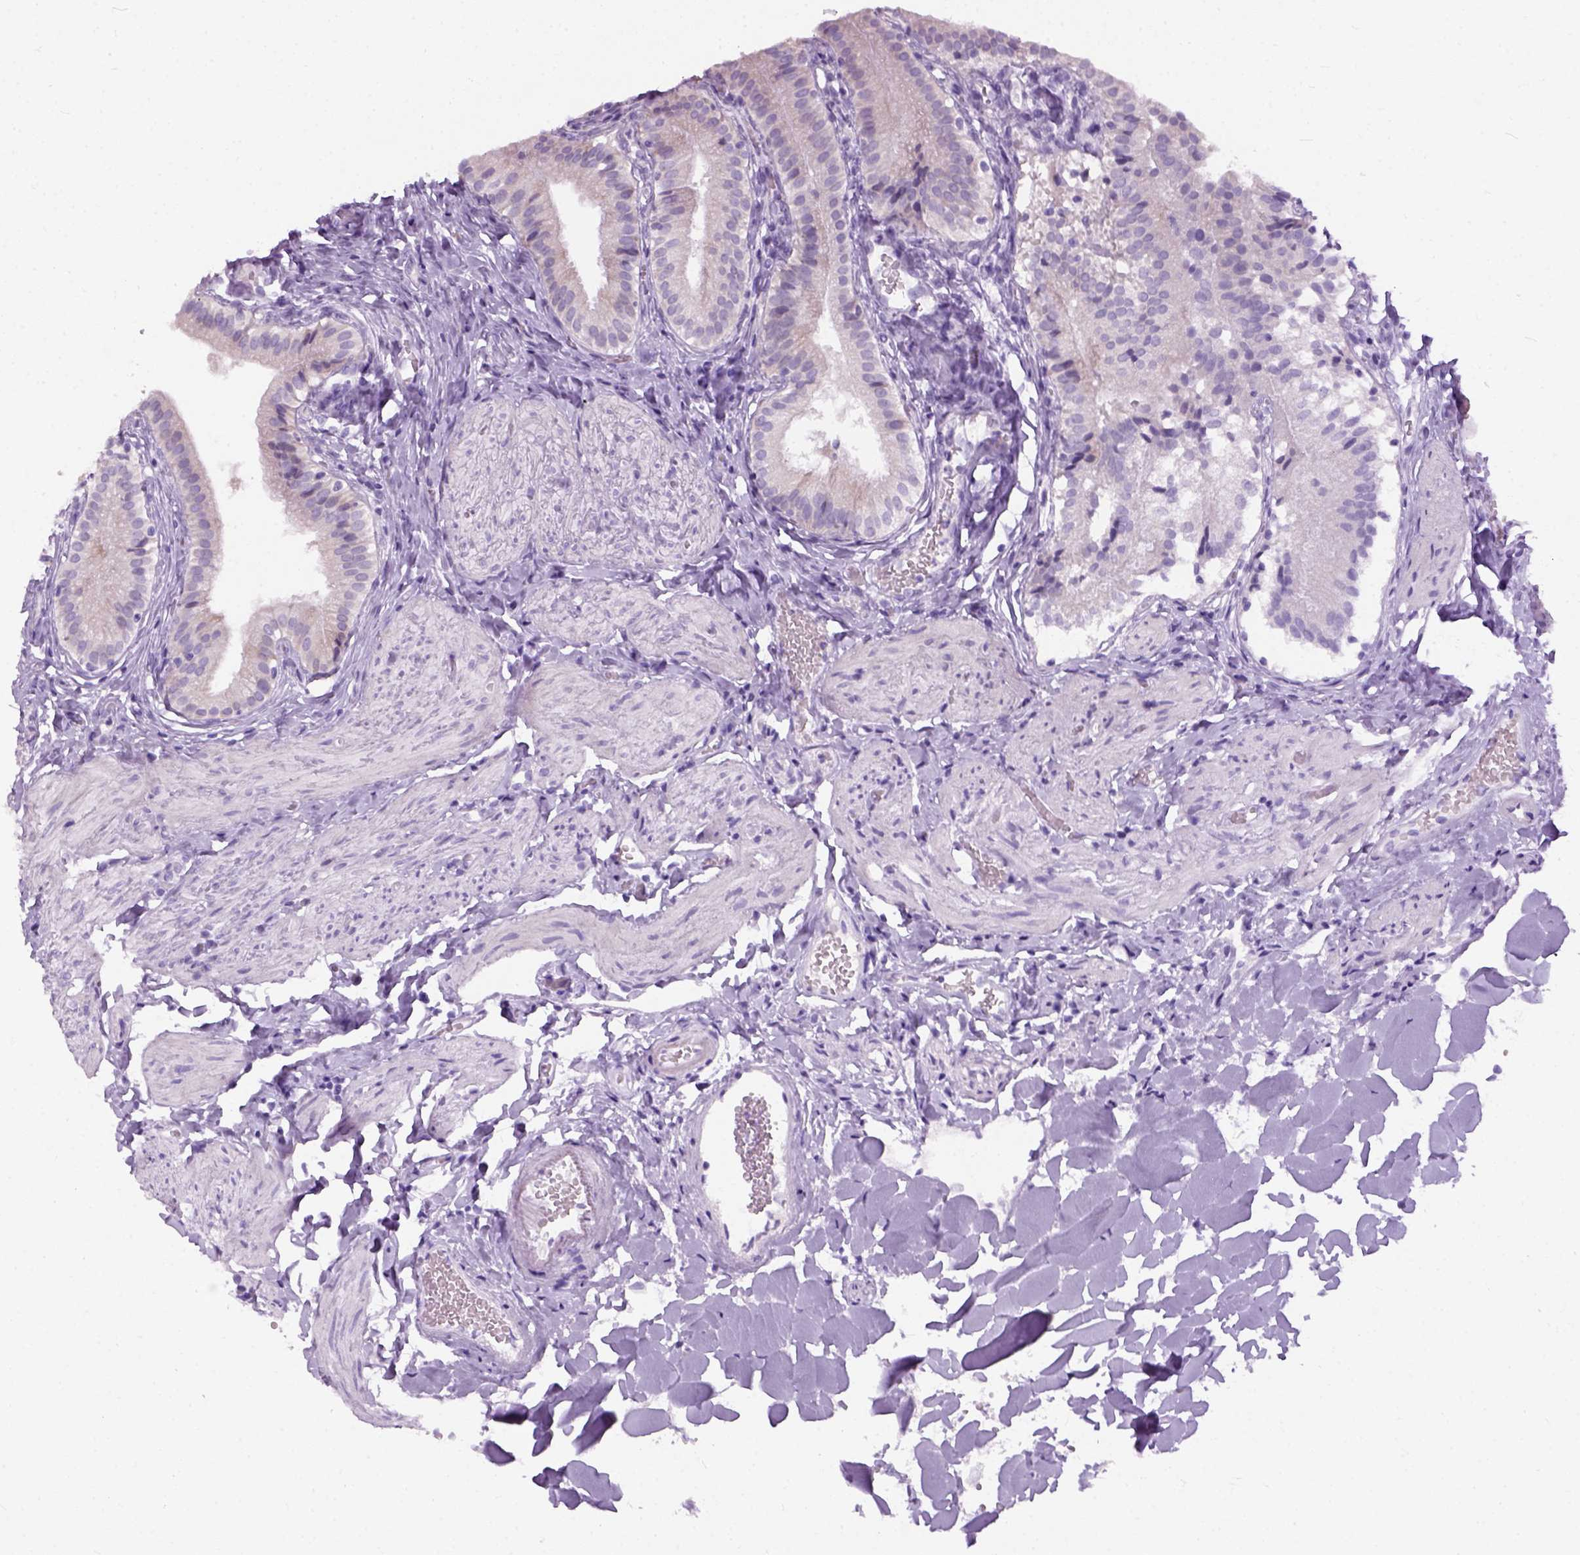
{"staining": {"intensity": "weak", "quantity": "25%-75%", "location": "cytoplasmic/membranous"}, "tissue": "gallbladder", "cell_type": "Glandular cells", "image_type": "normal", "snomed": [{"axis": "morphology", "description": "Normal tissue, NOS"}, {"axis": "topography", "description": "Gallbladder"}], "caption": "Immunohistochemistry (IHC) (DAB) staining of unremarkable gallbladder exhibits weak cytoplasmic/membranous protein positivity in approximately 25%-75% of glandular cells. (Brightfield microscopy of DAB IHC at high magnification).", "gene": "AXDND1", "patient": {"sex": "female", "age": 47}}